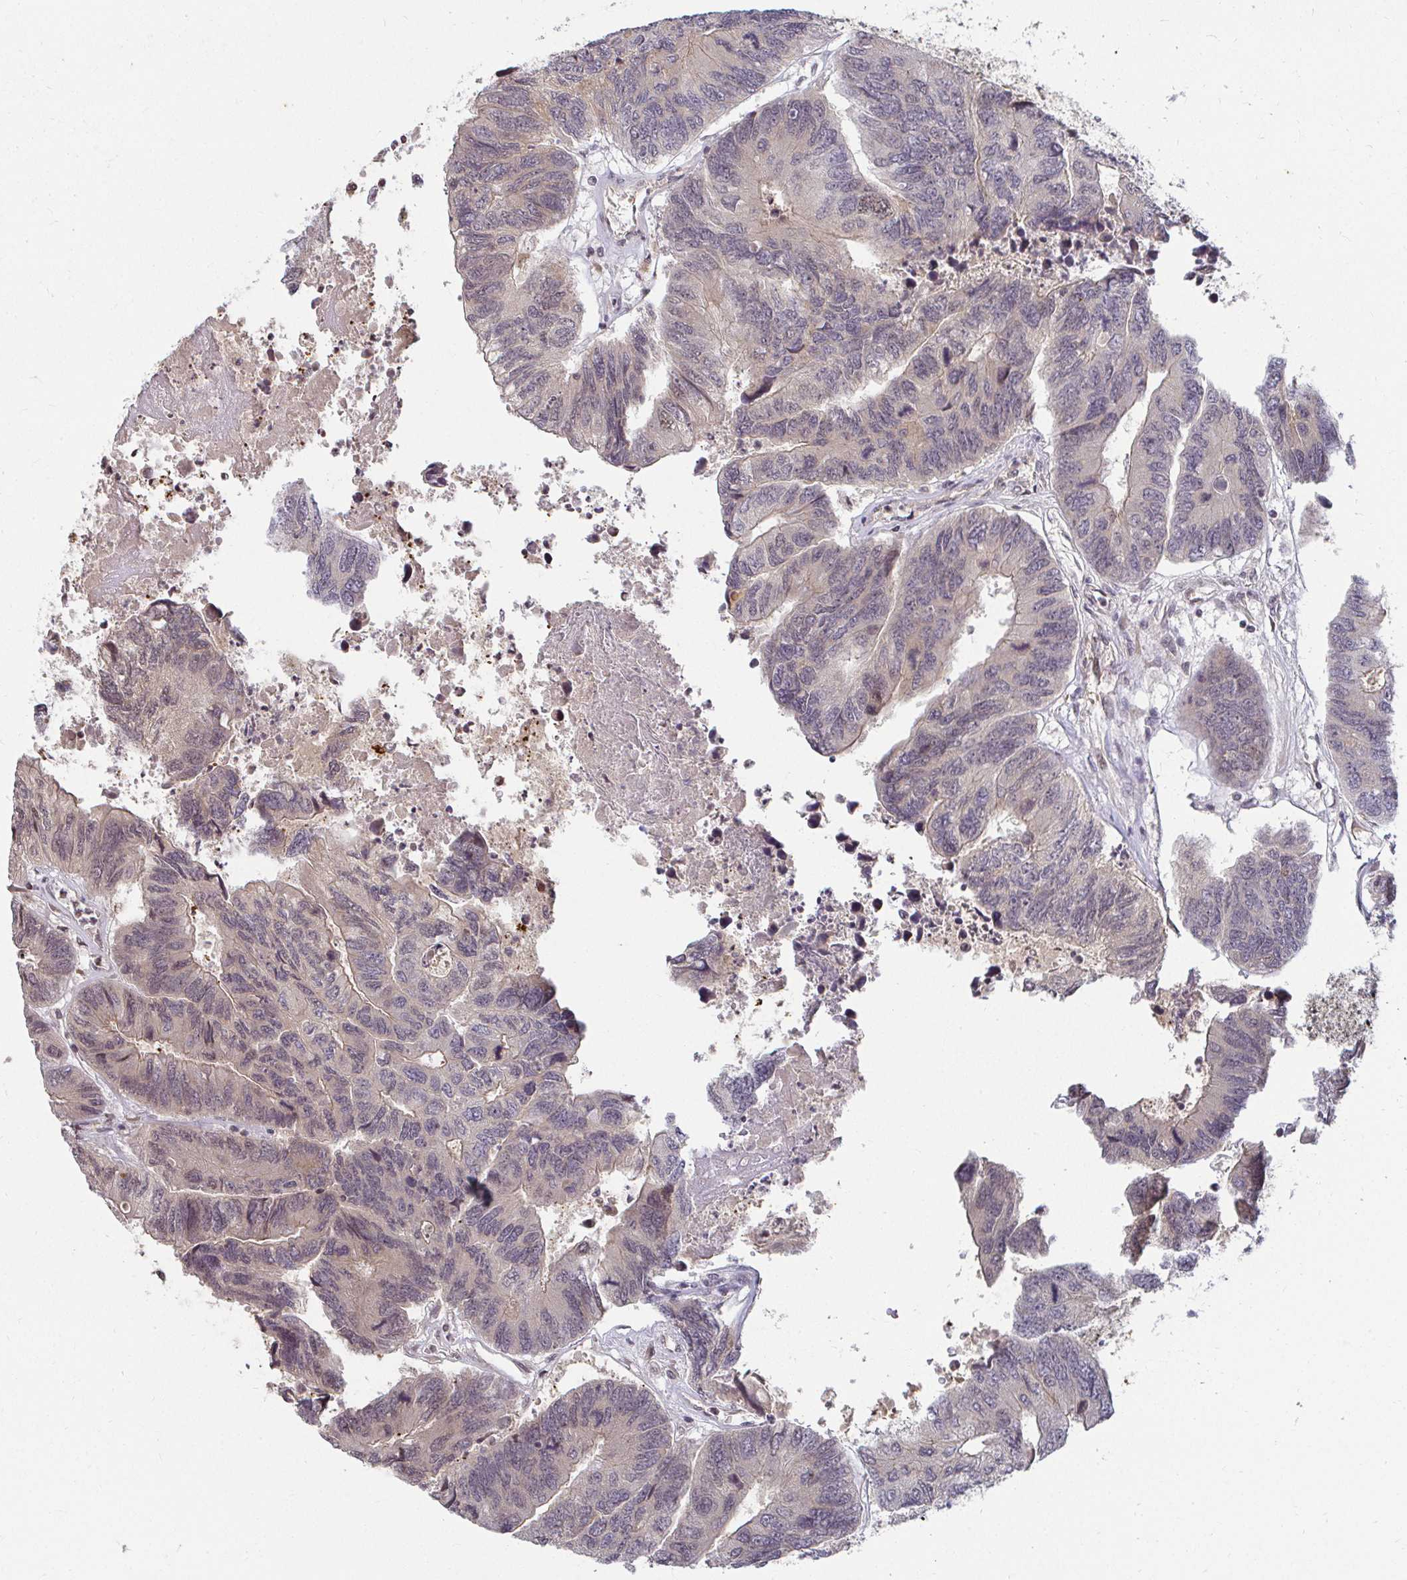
{"staining": {"intensity": "weak", "quantity": "<25%", "location": "cytoplasmic/membranous"}, "tissue": "colorectal cancer", "cell_type": "Tumor cells", "image_type": "cancer", "snomed": [{"axis": "morphology", "description": "Adenocarcinoma, NOS"}, {"axis": "topography", "description": "Colon"}], "caption": "Immunohistochemistry micrograph of human colorectal adenocarcinoma stained for a protein (brown), which exhibits no expression in tumor cells. (Stains: DAB immunohistochemistry with hematoxylin counter stain, Microscopy: brightfield microscopy at high magnification).", "gene": "ANK3", "patient": {"sex": "female", "age": 67}}